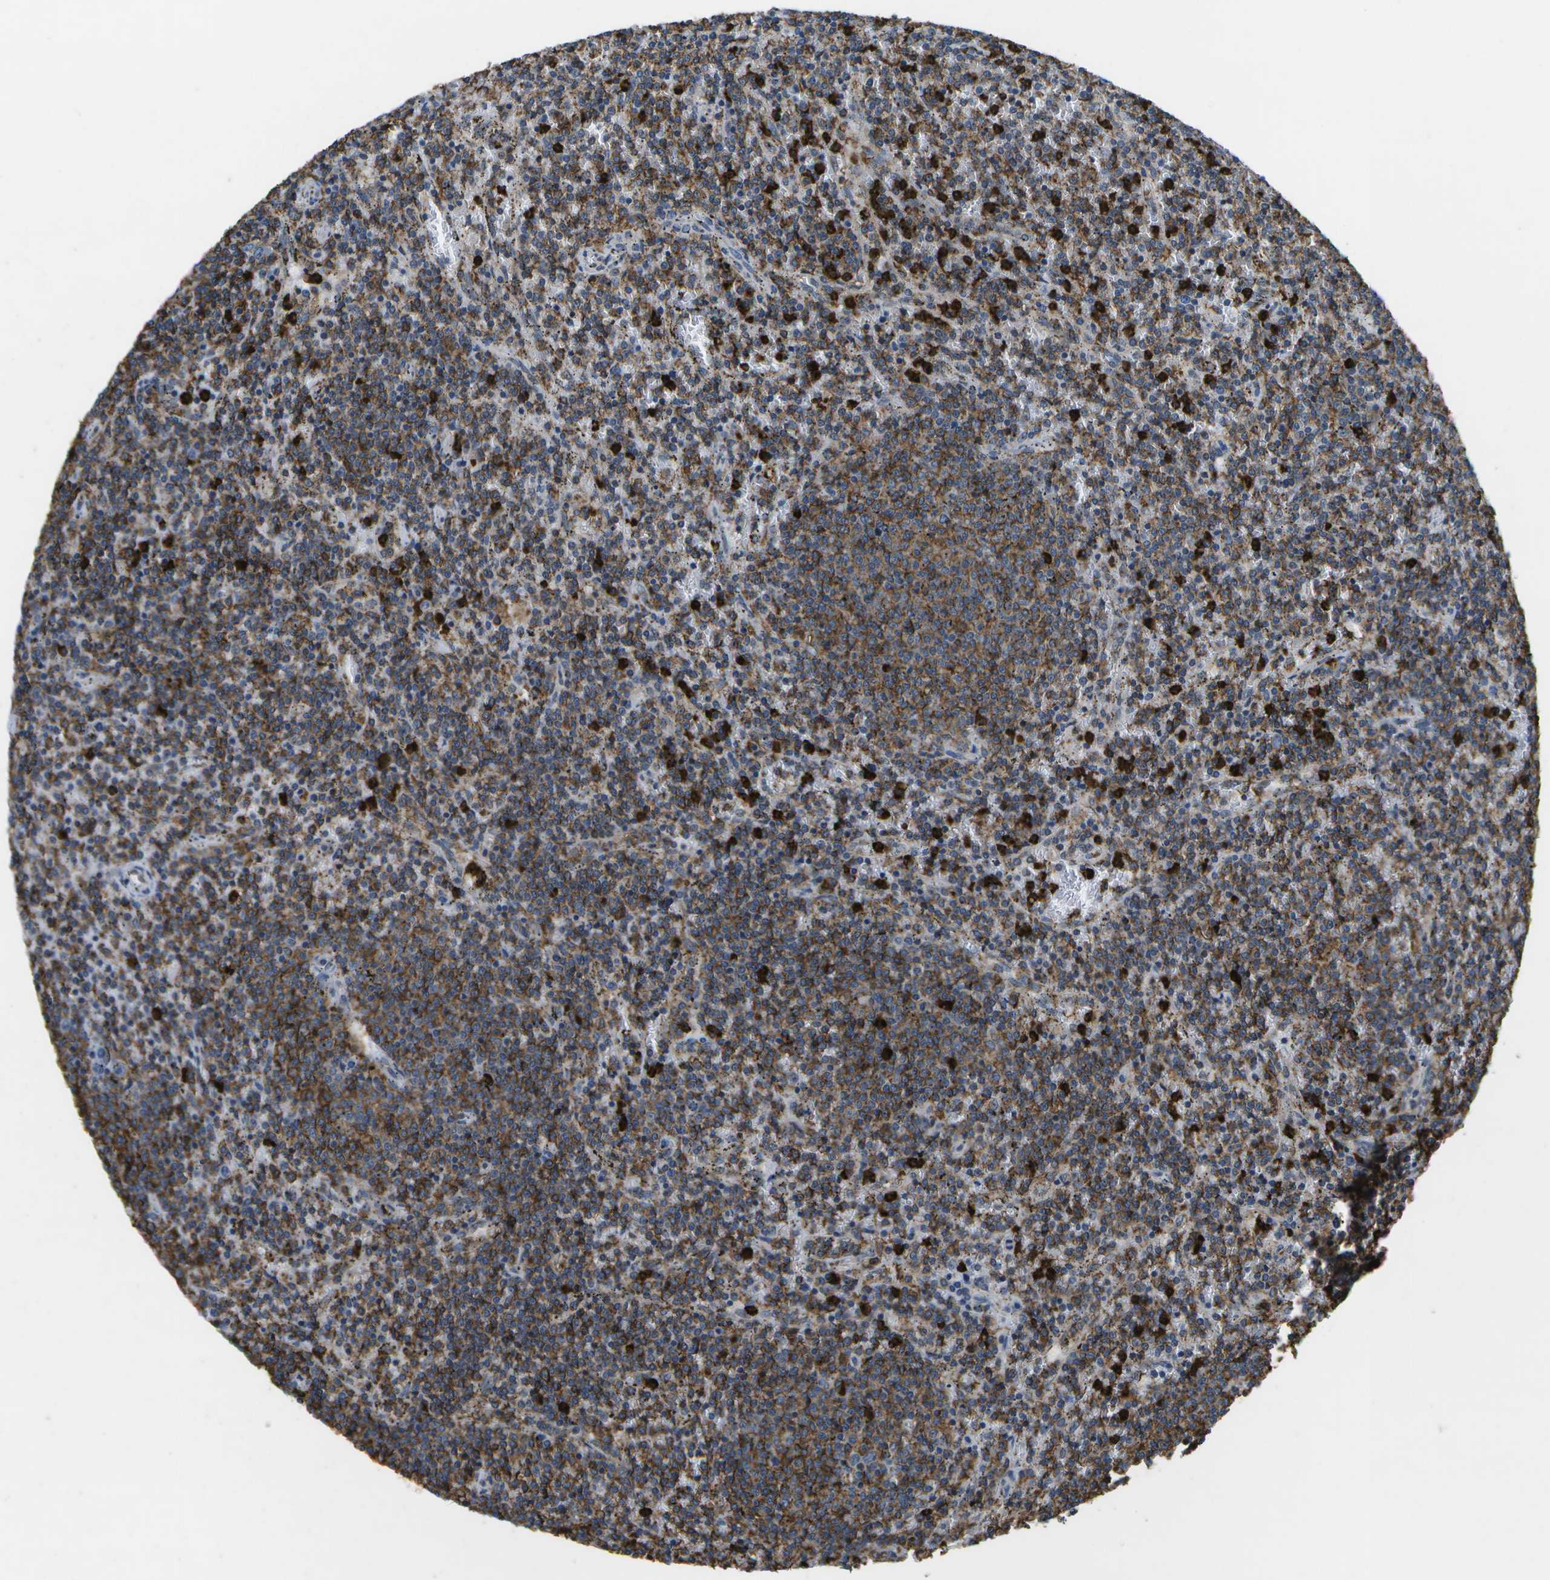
{"staining": {"intensity": "moderate", "quantity": ">75%", "location": "cytoplasmic/membranous"}, "tissue": "lymphoma", "cell_type": "Tumor cells", "image_type": "cancer", "snomed": [{"axis": "morphology", "description": "Malignant lymphoma, non-Hodgkin's type, Low grade"}, {"axis": "topography", "description": "Spleen"}], "caption": "Moderate cytoplasmic/membranous staining for a protein is present in about >75% of tumor cells of low-grade malignant lymphoma, non-Hodgkin's type using immunohistochemistry.", "gene": "GALNT15", "patient": {"sex": "female", "age": 50}}